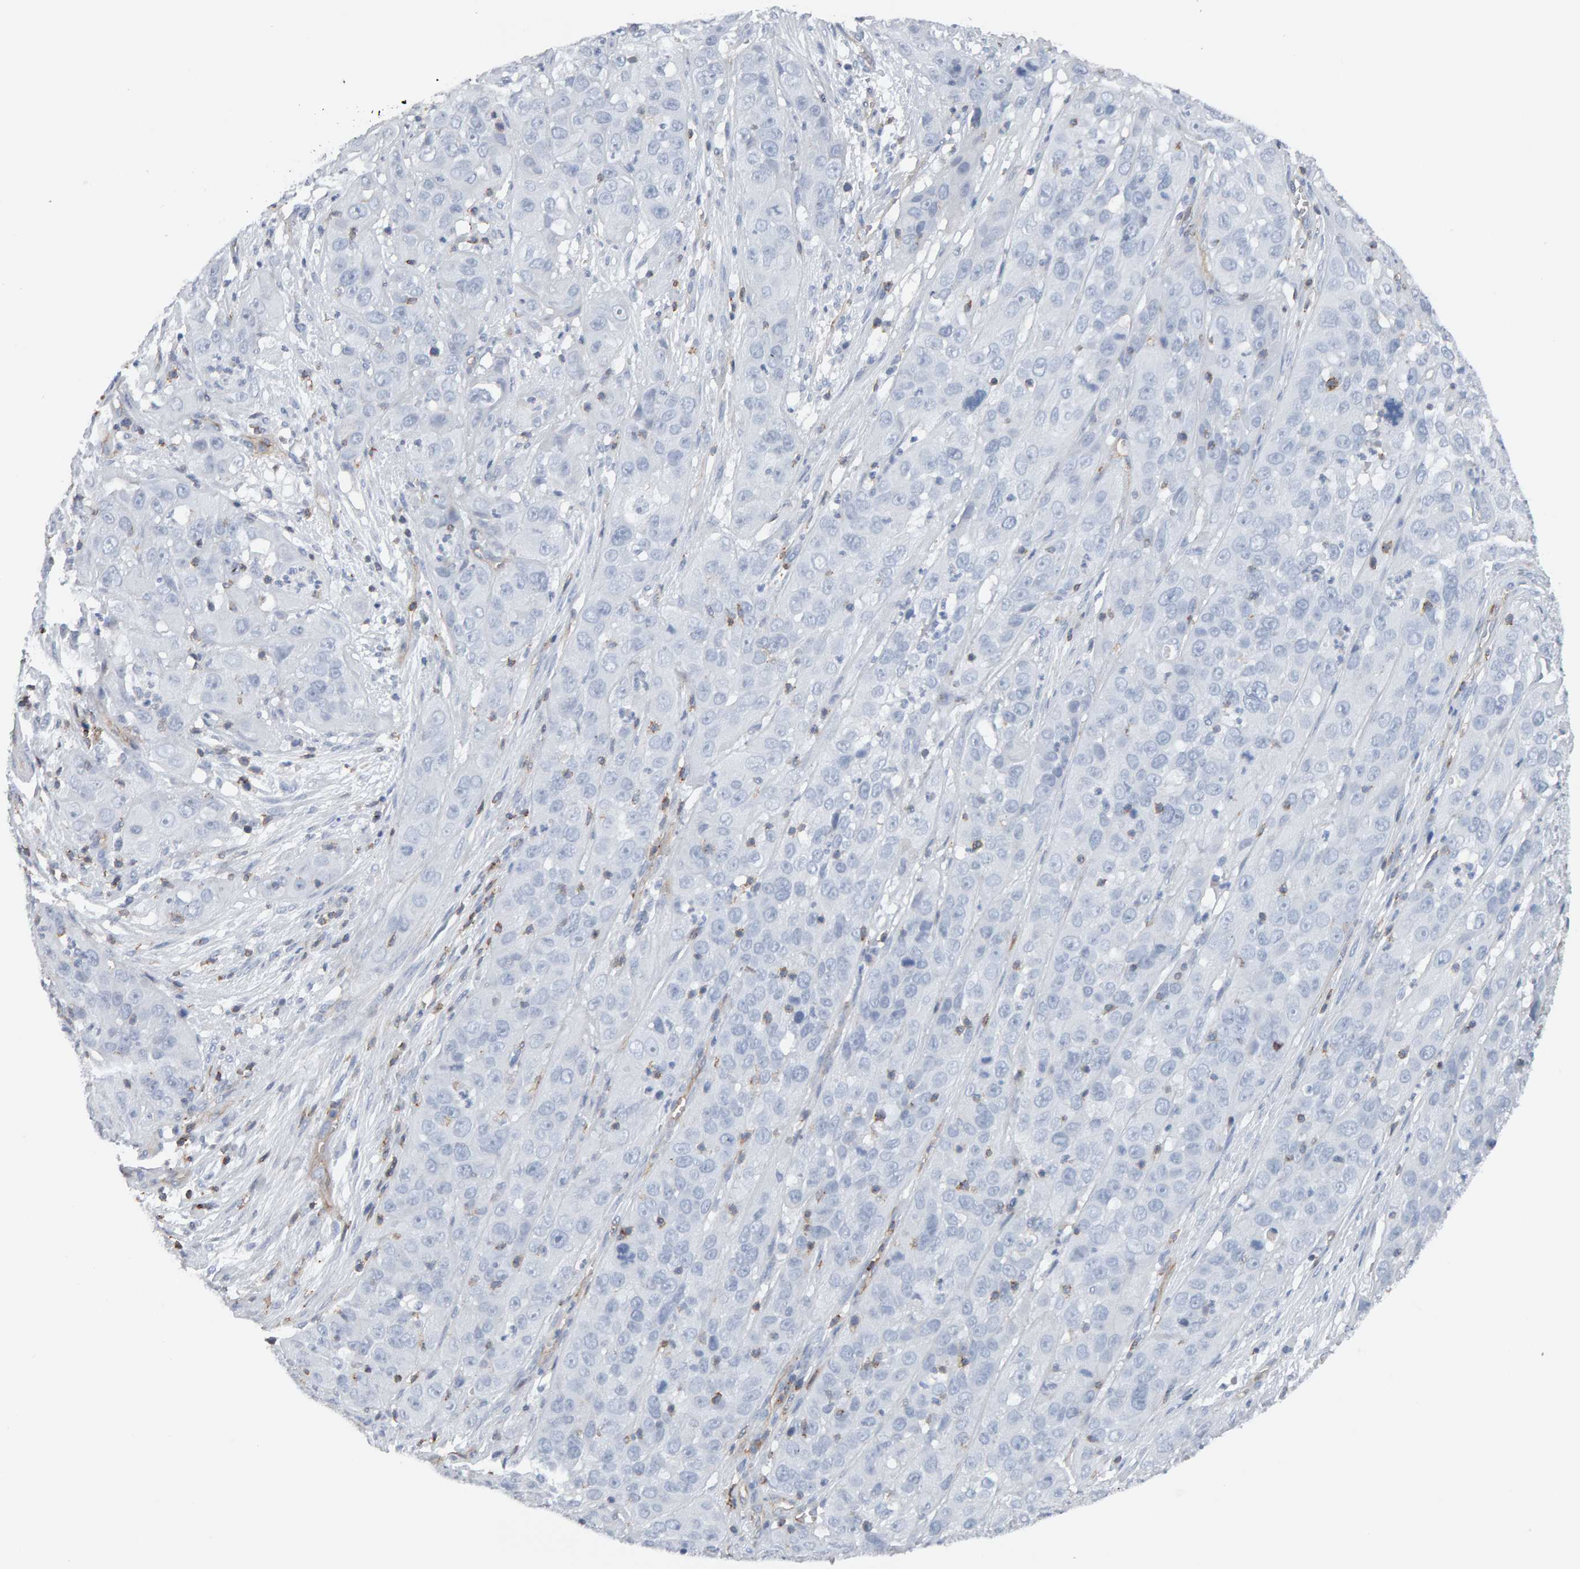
{"staining": {"intensity": "negative", "quantity": "none", "location": "none"}, "tissue": "cervical cancer", "cell_type": "Tumor cells", "image_type": "cancer", "snomed": [{"axis": "morphology", "description": "Squamous cell carcinoma, NOS"}, {"axis": "topography", "description": "Cervix"}], "caption": "Immunohistochemistry (IHC) of human cervical cancer (squamous cell carcinoma) demonstrates no positivity in tumor cells.", "gene": "FYN", "patient": {"sex": "female", "age": 32}}